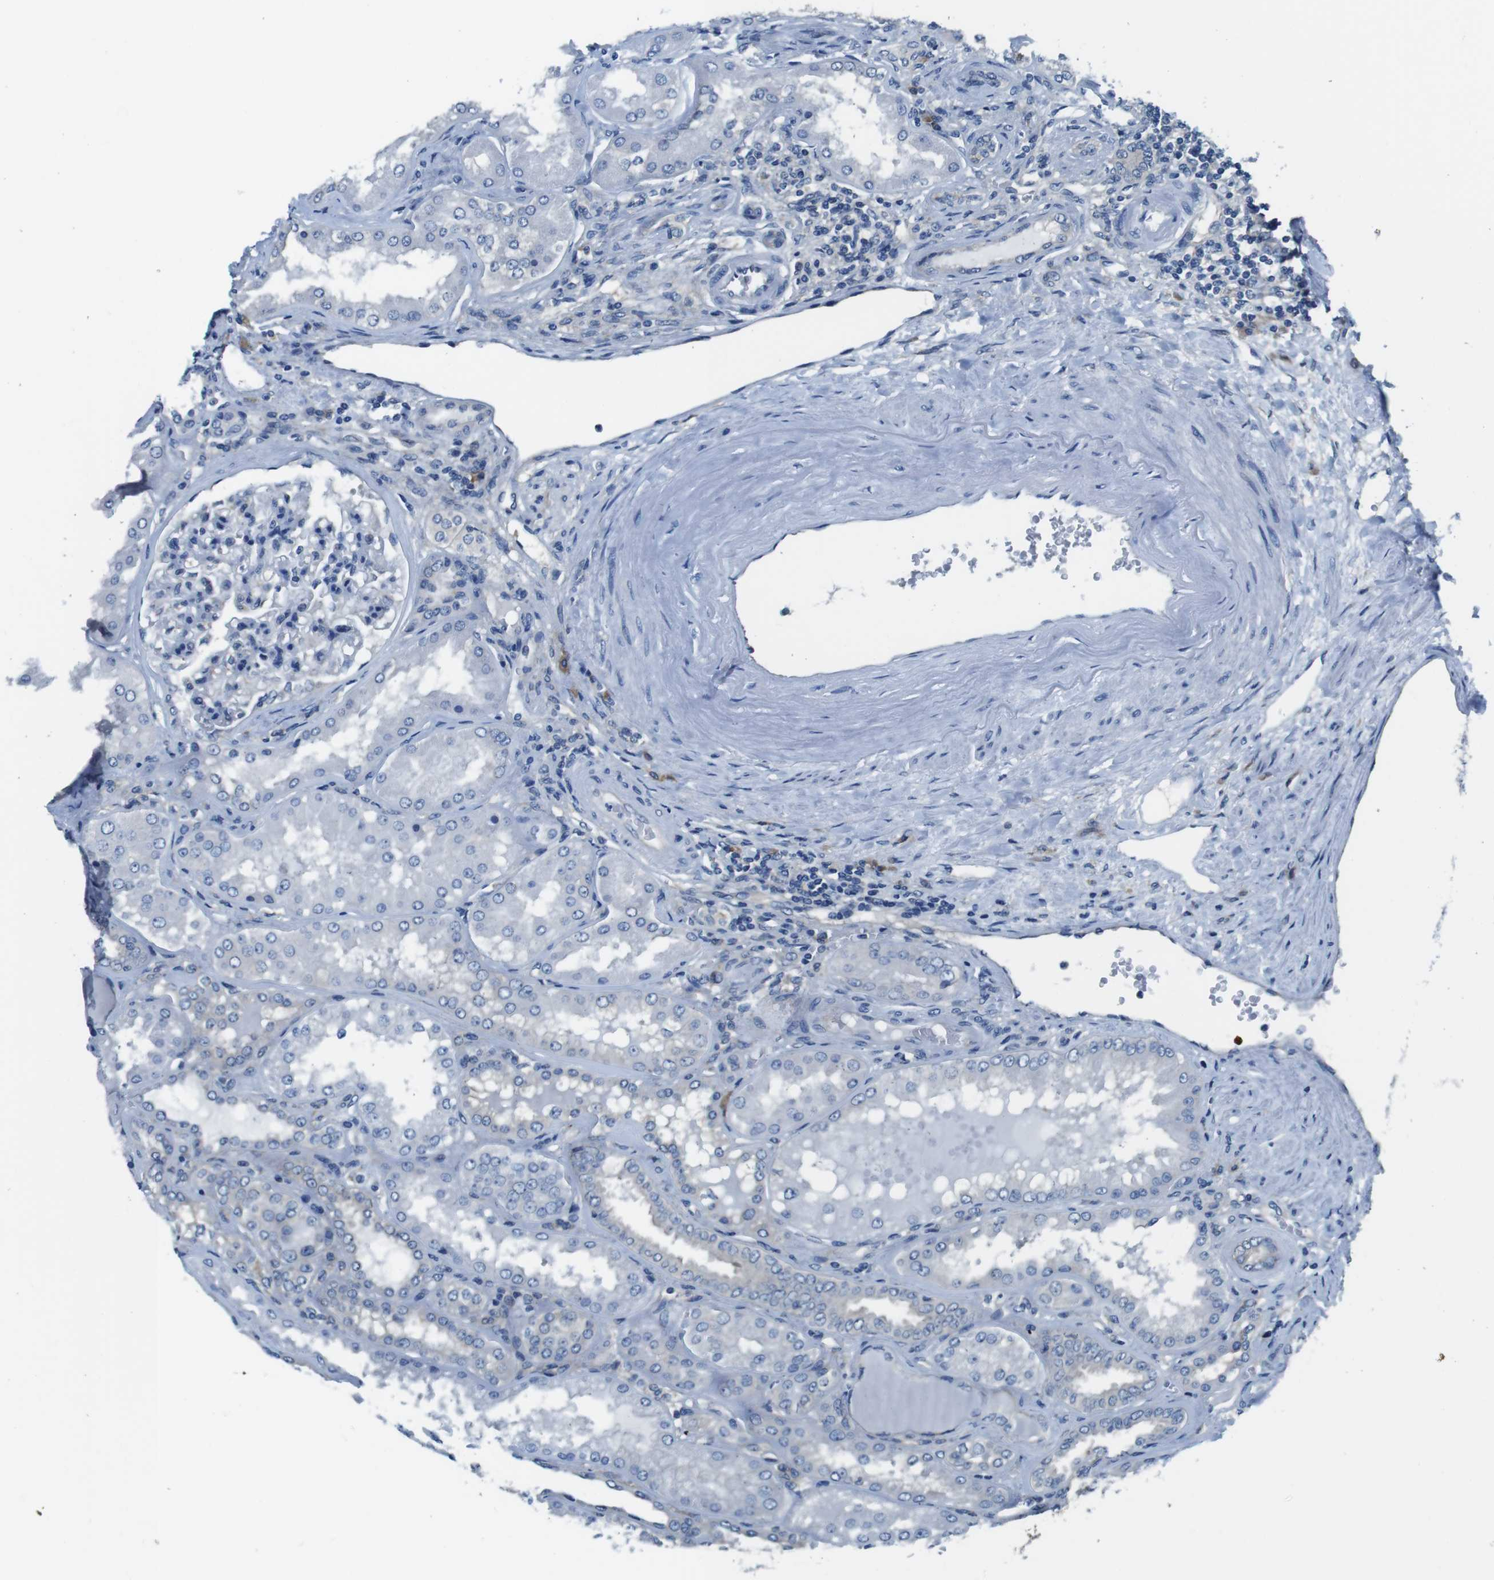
{"staining": {"intensity": "negative", "quantity": "none", "location": "none"}, "tissue": "kidney", "cell_type": "Cells in glomeruli", "image_type": "normal", "snomed": [{"axis": "morphology", "description": "Normal tissue, NOS"}, {"axis": "topography", "description": "Kidney"}], "caption": "Immunohistochemistry of benign human kidney reveals no staining in cells in glomeruli.", "gene": "EIF2B5", "patient": {"sex": "female", "age": 56}}